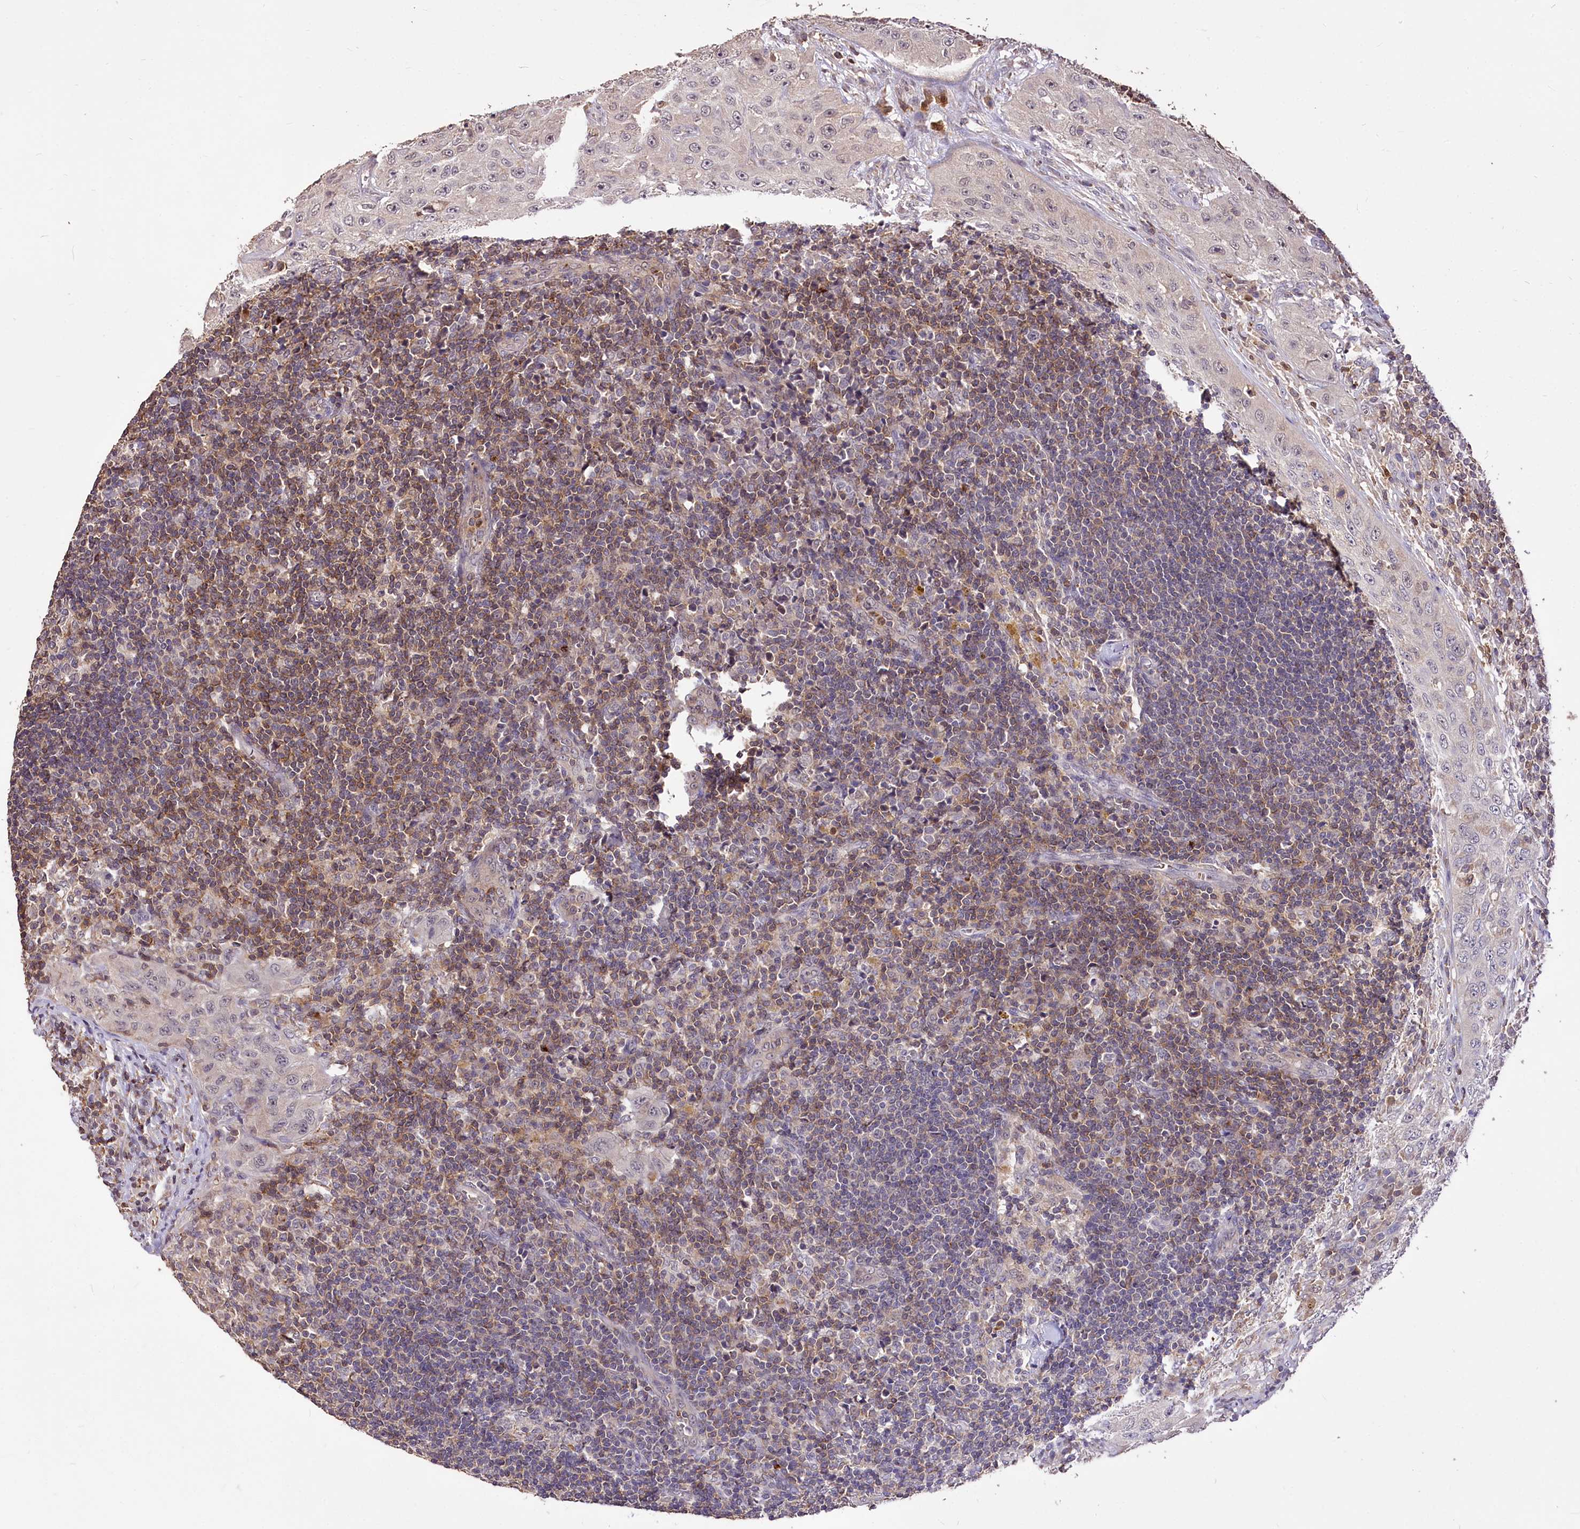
{"staining": {"intensity": "weak", "quantity": "<25%", "location": "cytoplasmic/membranous"}, "tissue": "lymph node", "cell_type": "Germinal center cells", "image_type": "normal", "snomed": [{"axis": "morphology", "description": "Normal tissue, NOS"}, {"axis": "morphology", "description": "Squamous cell carcinoma, metastatic, NOS"}, {"axis": "topography", "description": "Lymph node"}], "caption": "IHC image of normal lymph node: human lymph node stained with DAB shows no significant protein expression in germinal center cells.", "gene": "SERGEF", "patient": {"sex": "male", "age": 73}}